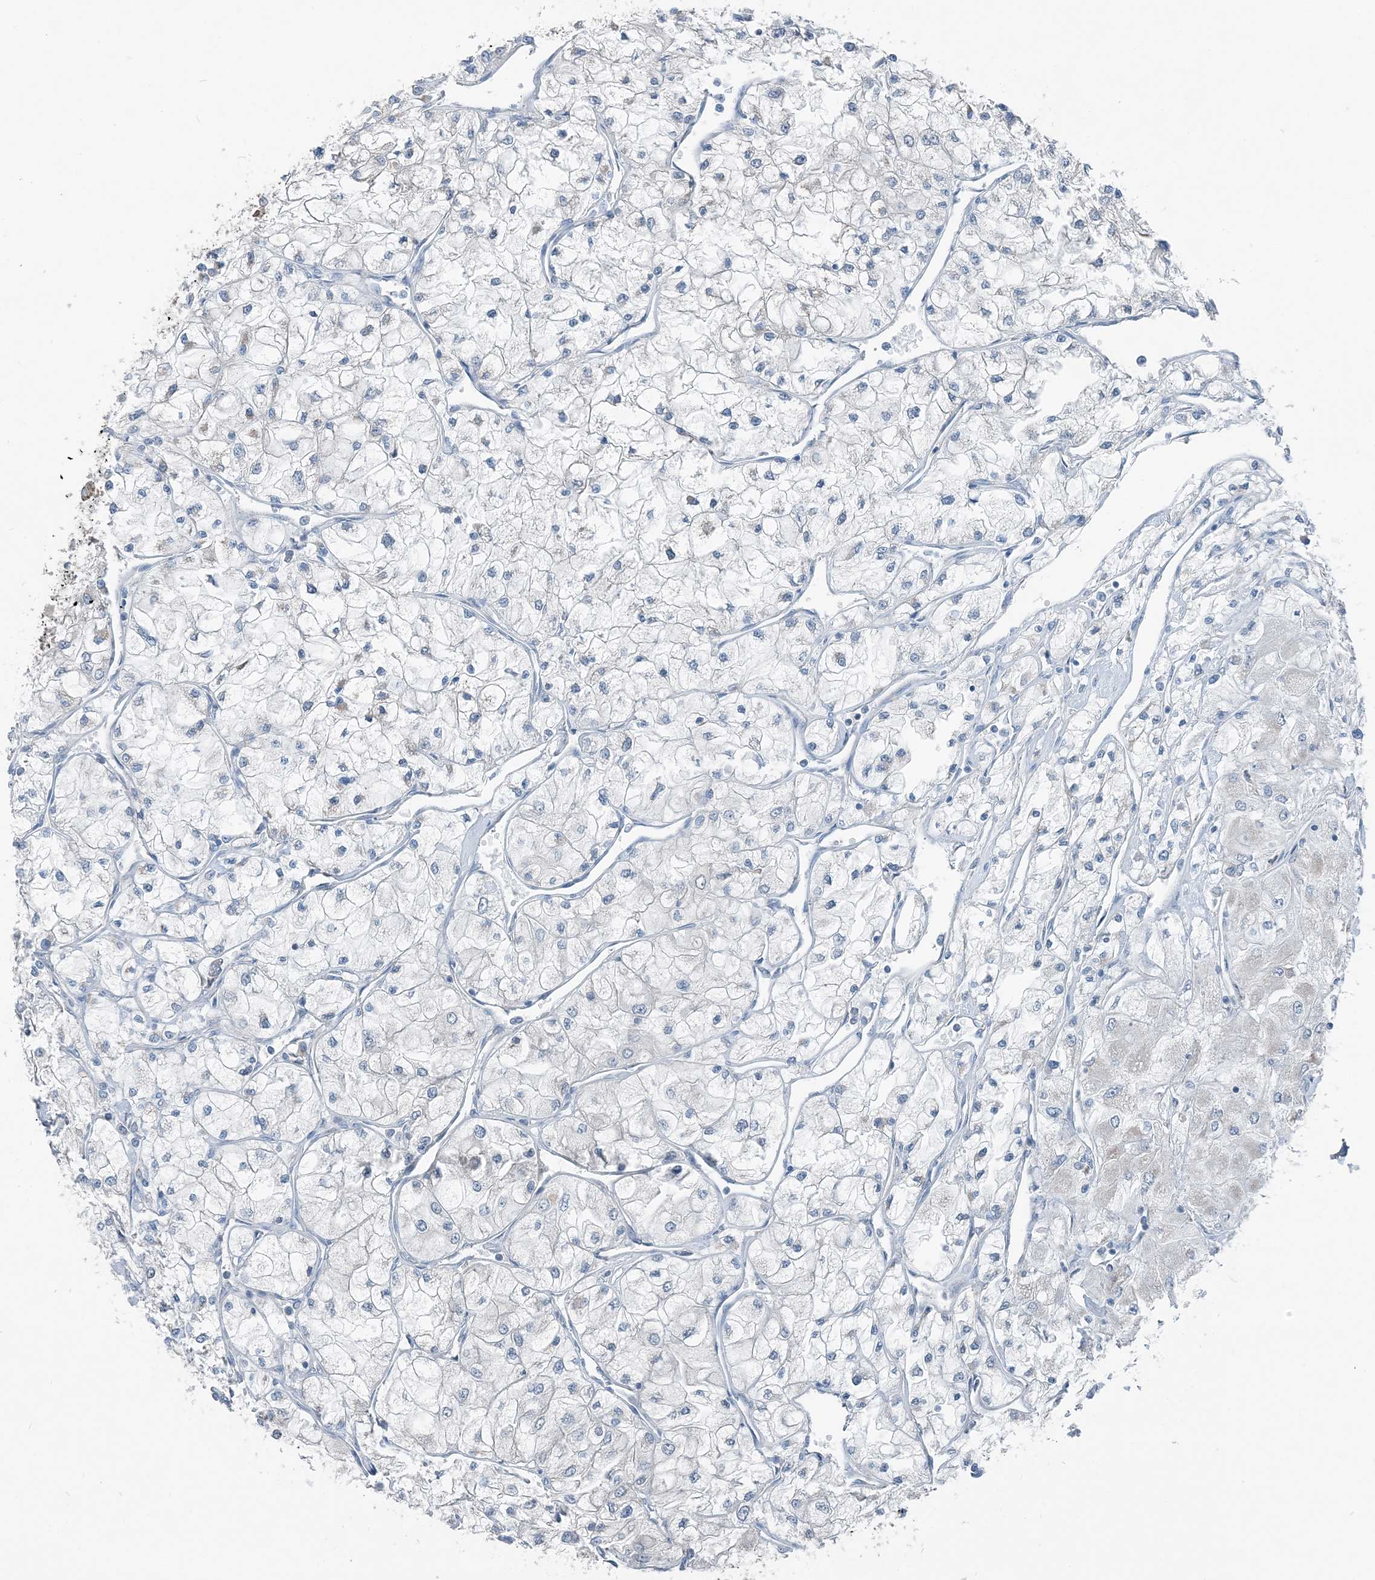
{"staining": {"intensity": "negative", "quantity": "none", "location": "none"}, "tissue": "renal cancer", "cell_type": "Tumor cells", "image_type": "cancer", "snomed": [{"axis": "morphology", "description": "Adenocarcinoma, NOS"}, {"axis": "topography", "description": "Kidney"}], "caption": "Tumor cells are negative for protein expression in human adenocarcinoma (renal).", "gene": "SUCLG1", "patient": {"sex": "male", "age": 80}}